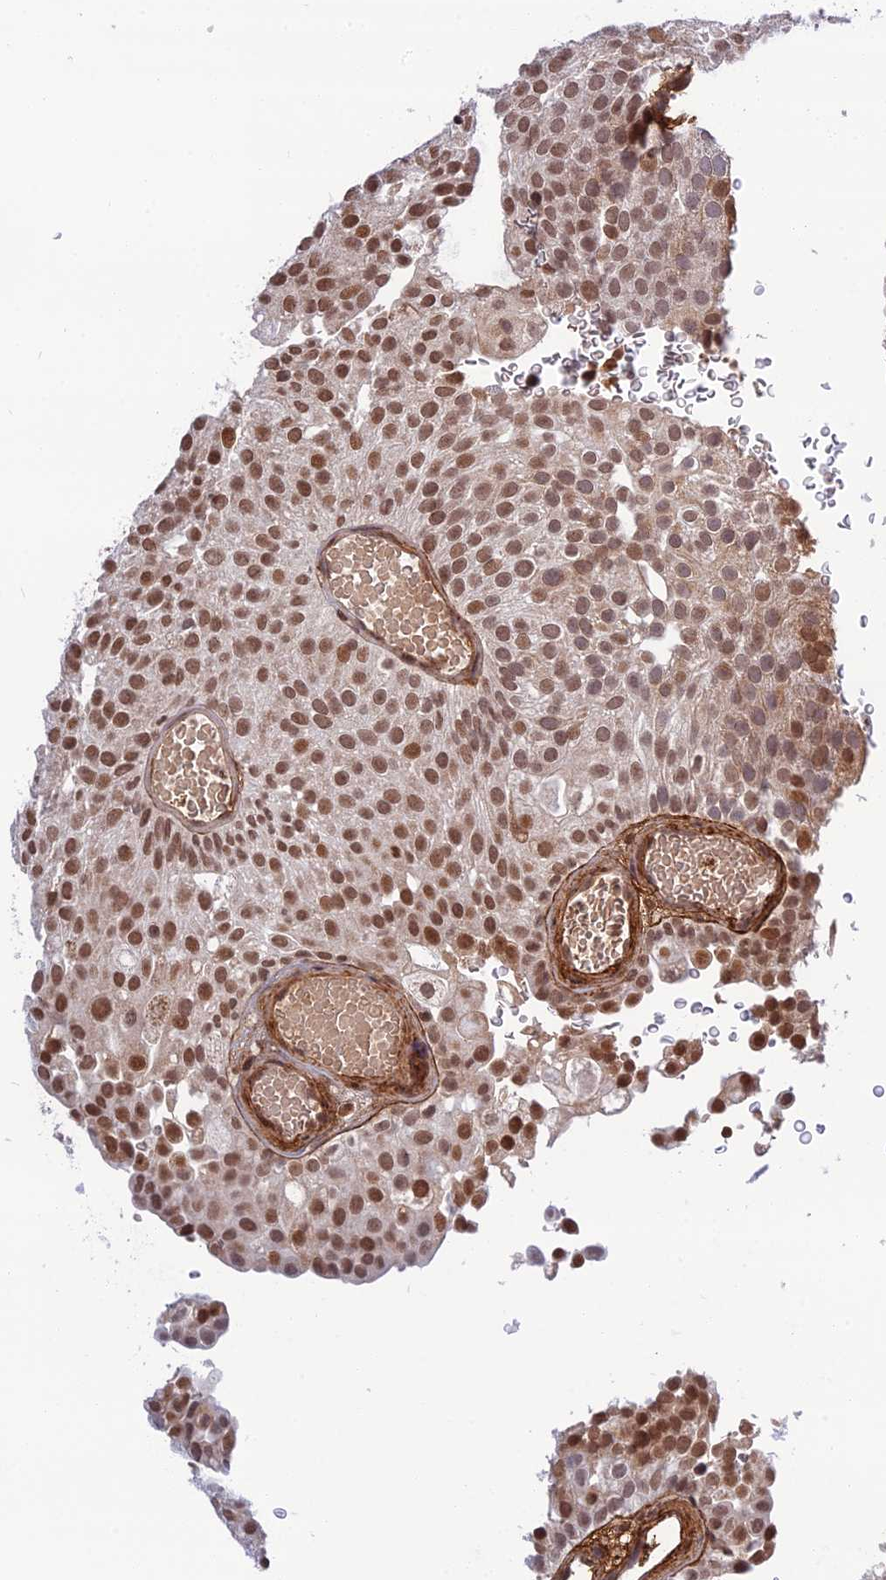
{"staining": {"intensity": "moderate", "quantity": ">75%", "location": "nuclear"}, "tissue": "urothelial cancer", "cell_type": "Tumor cells", "image_type": "cancer", "snomed": [{"axis": "morphology", "description": "Urothelial carcinoma, Low grade"}, {"axis": "topography", "description": "Urinary bladder"}], "caption": "The micrograph displays staining of urothelial cancer, revealing moderate nuclear protein staining (brown color) within tumor cells.", "gene": "REXO1", "patient": {"sex": "male", "age": 78}}